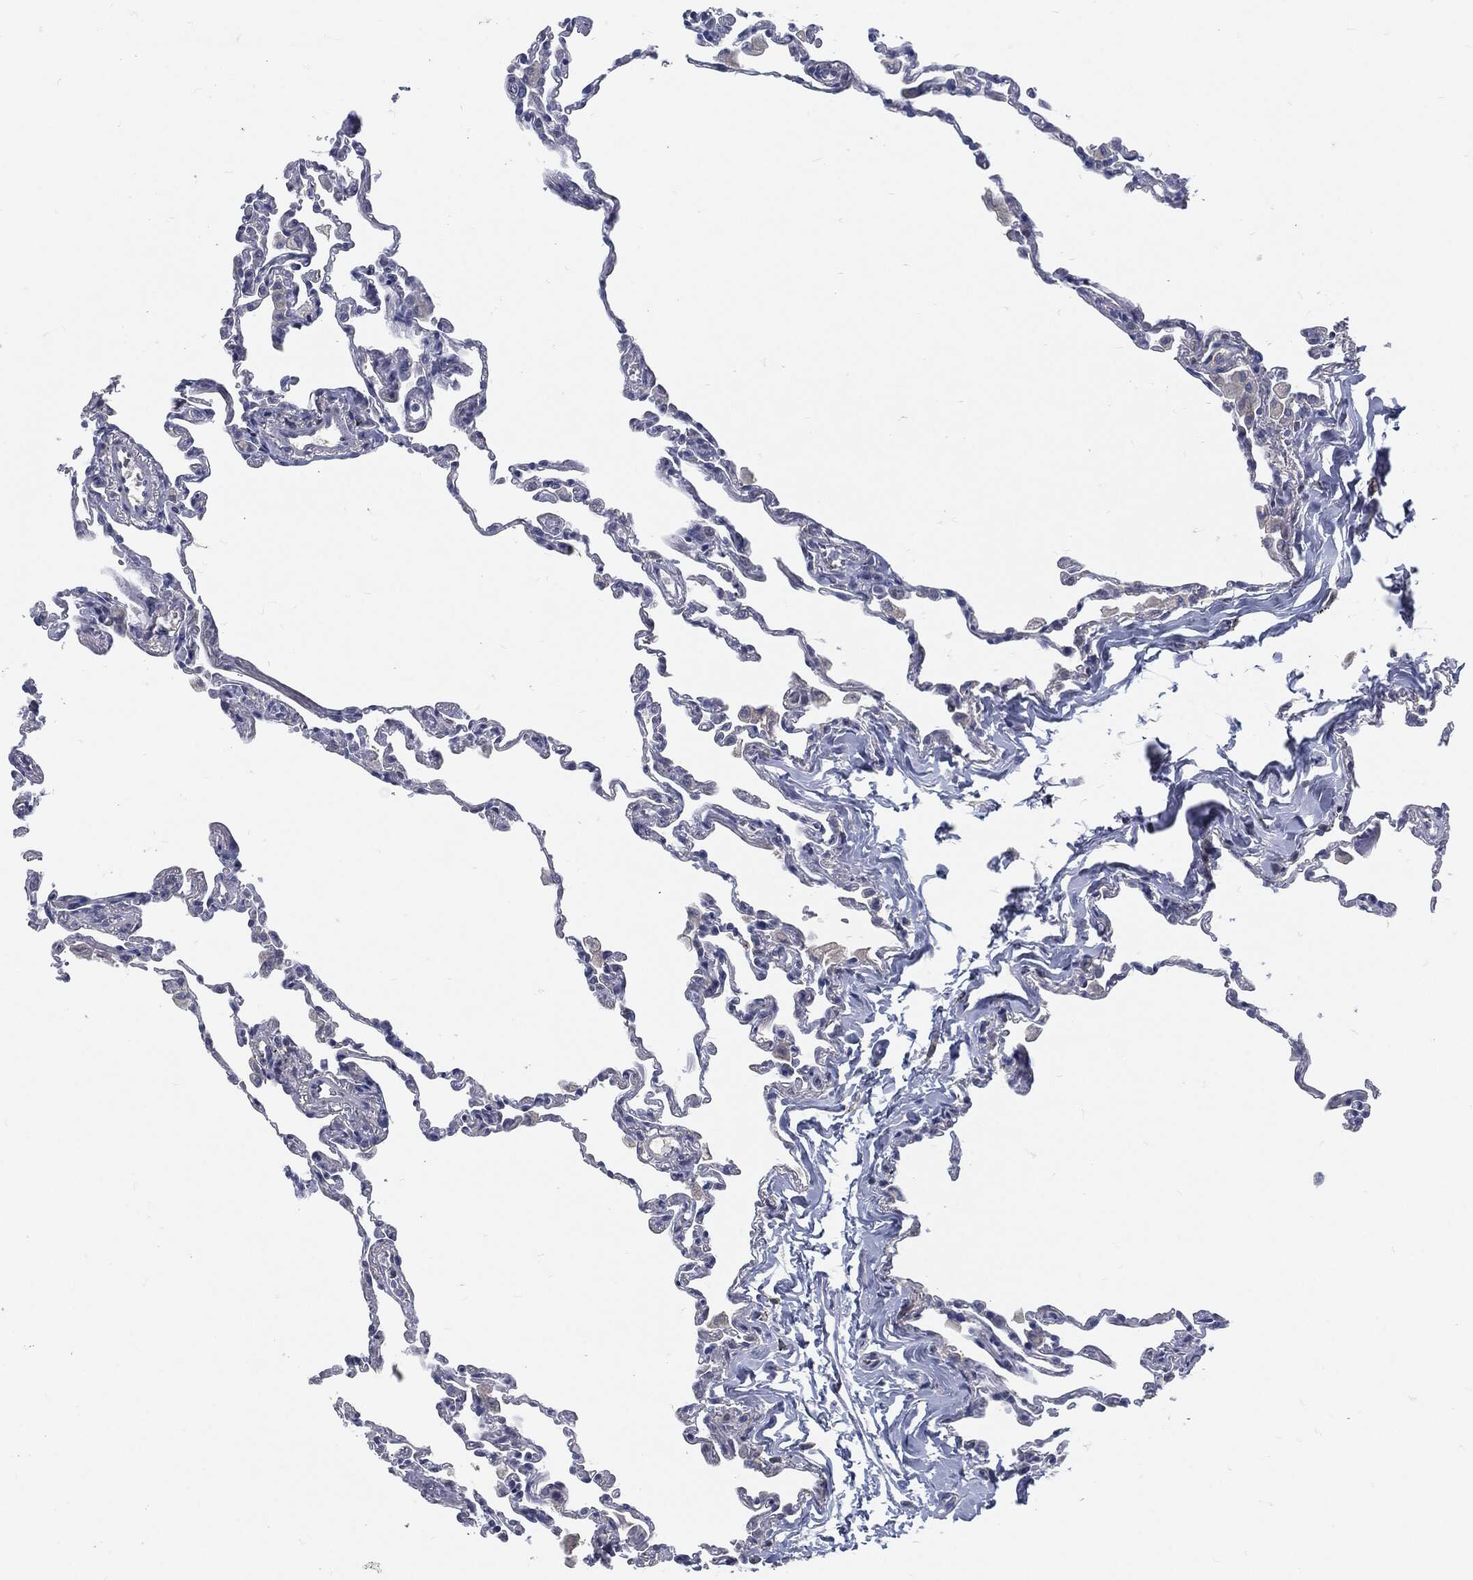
{"staining": {"intensity": "negative", "quantity": "none", "location": "none"}, "tissue": "lung", "cell_type": "Alveolar cells", "image_type": "normal", "snomed": [{"axis": "morphology", "description": "Normal tissue, NOS"}, {"axis": "topography", "description": "Lung"}], "caption": "DAB (3,3'-diaminobenzidine) immunohistochemical staining of unremarkable lung displays no significant staining in alveolar cells.", "gene": "MST1", "patient": {"sex": "female", "age": 57}}